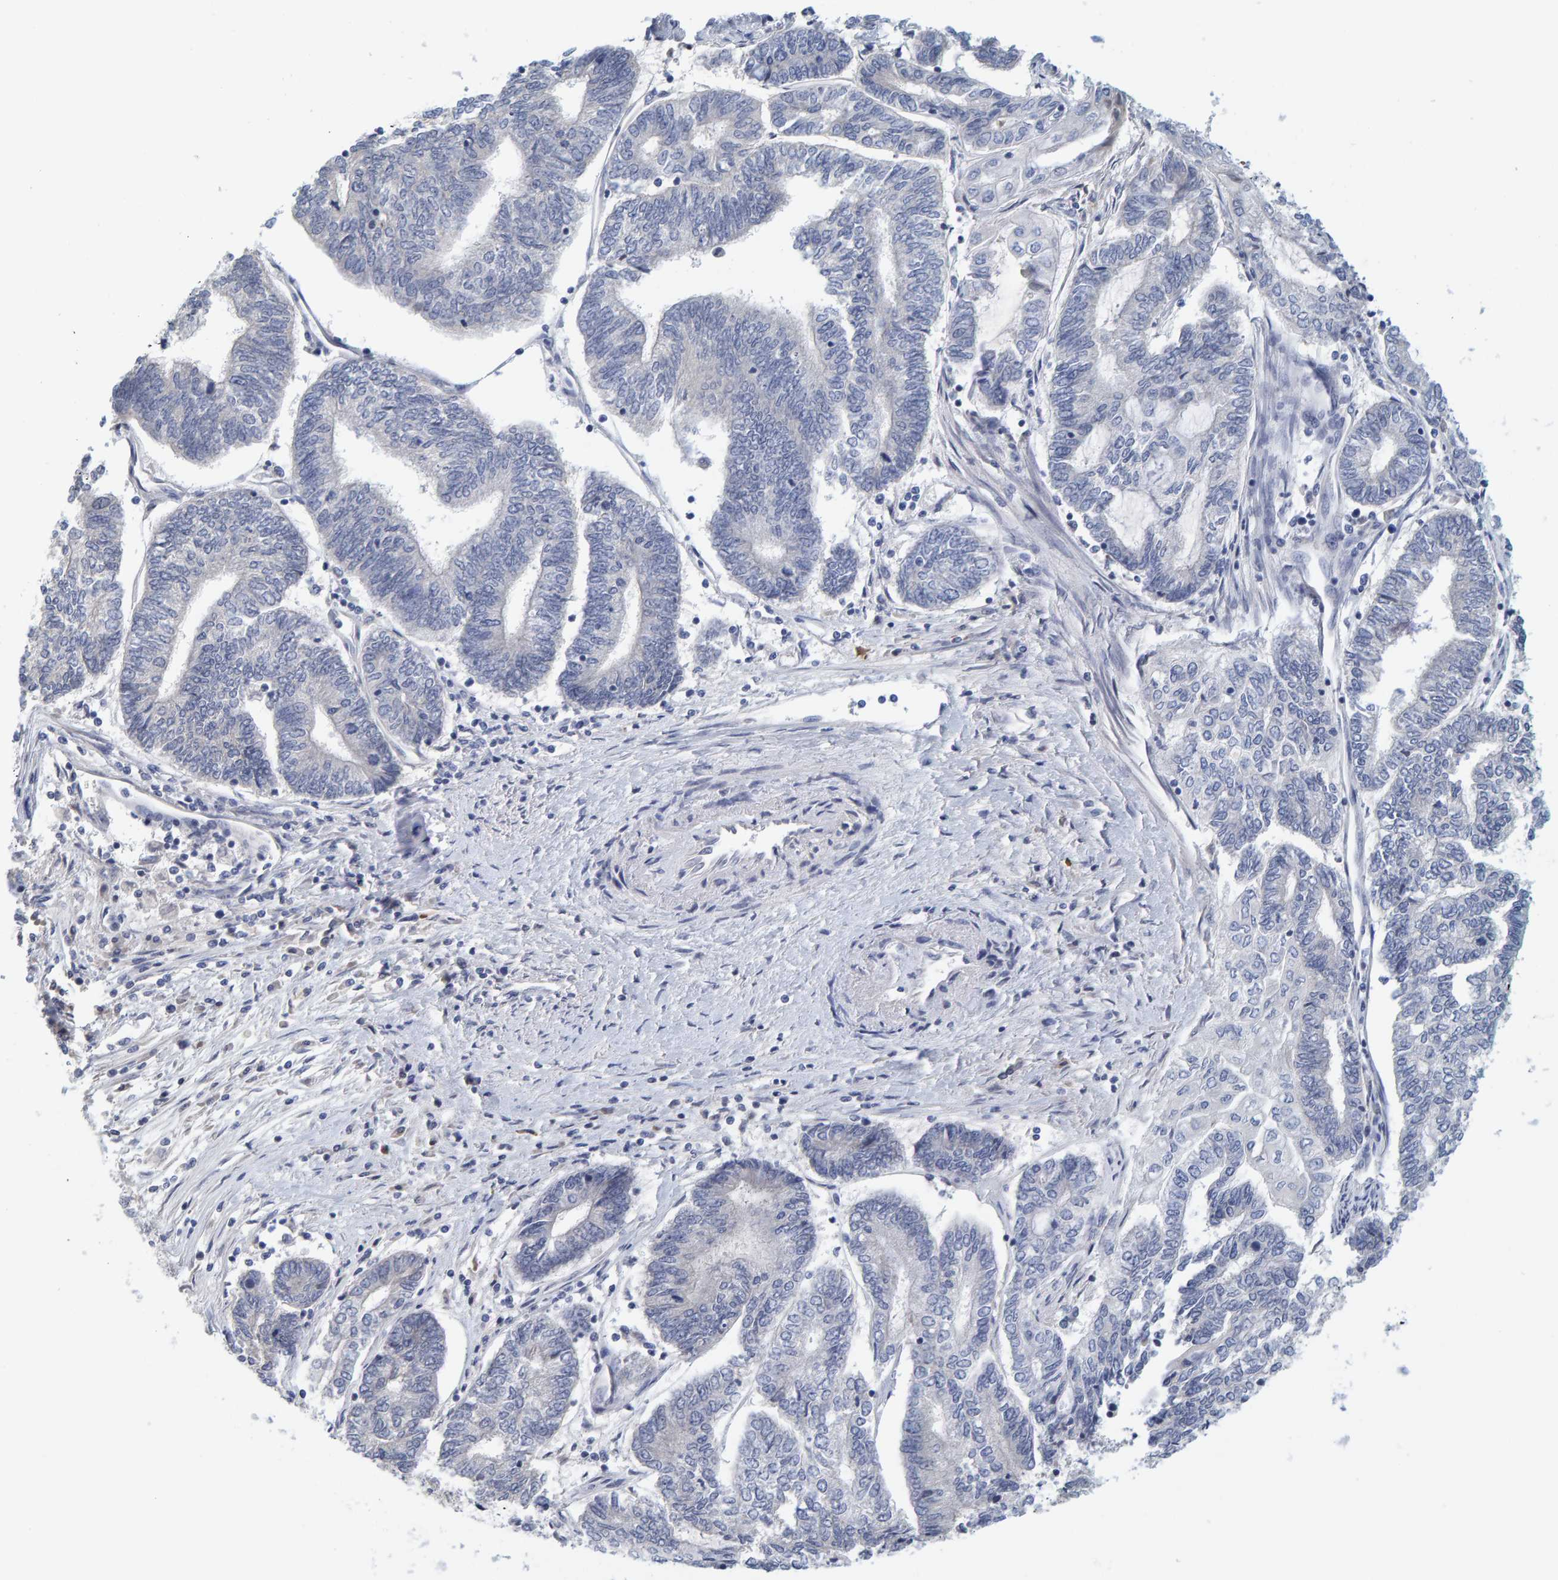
{"staining": {"intensity": "negative", "quantity": "none", "location": "none"}, "tissue": "endometrial cancer", "cell_type": "Tumor cells", "image_type": "cancer", "snomed": [{"axis": "morphology", "description": "Adenocarcinoma, NOS"}, {"axis": "topography", "description": "Uterus"}, {"axis": "topography", "description": "Endometrium"}], "caption": "High magnification brightfield microscopy of endometrial cancer (adenocarcinoma) stained with DAB (3,3'-diaminobenzidine) (brown) and counterstained with hematoxylin (blue): tumor cells show no significant expression.", "gene": "ZNF77", "patient": {"sex": "female", "age": 70}}